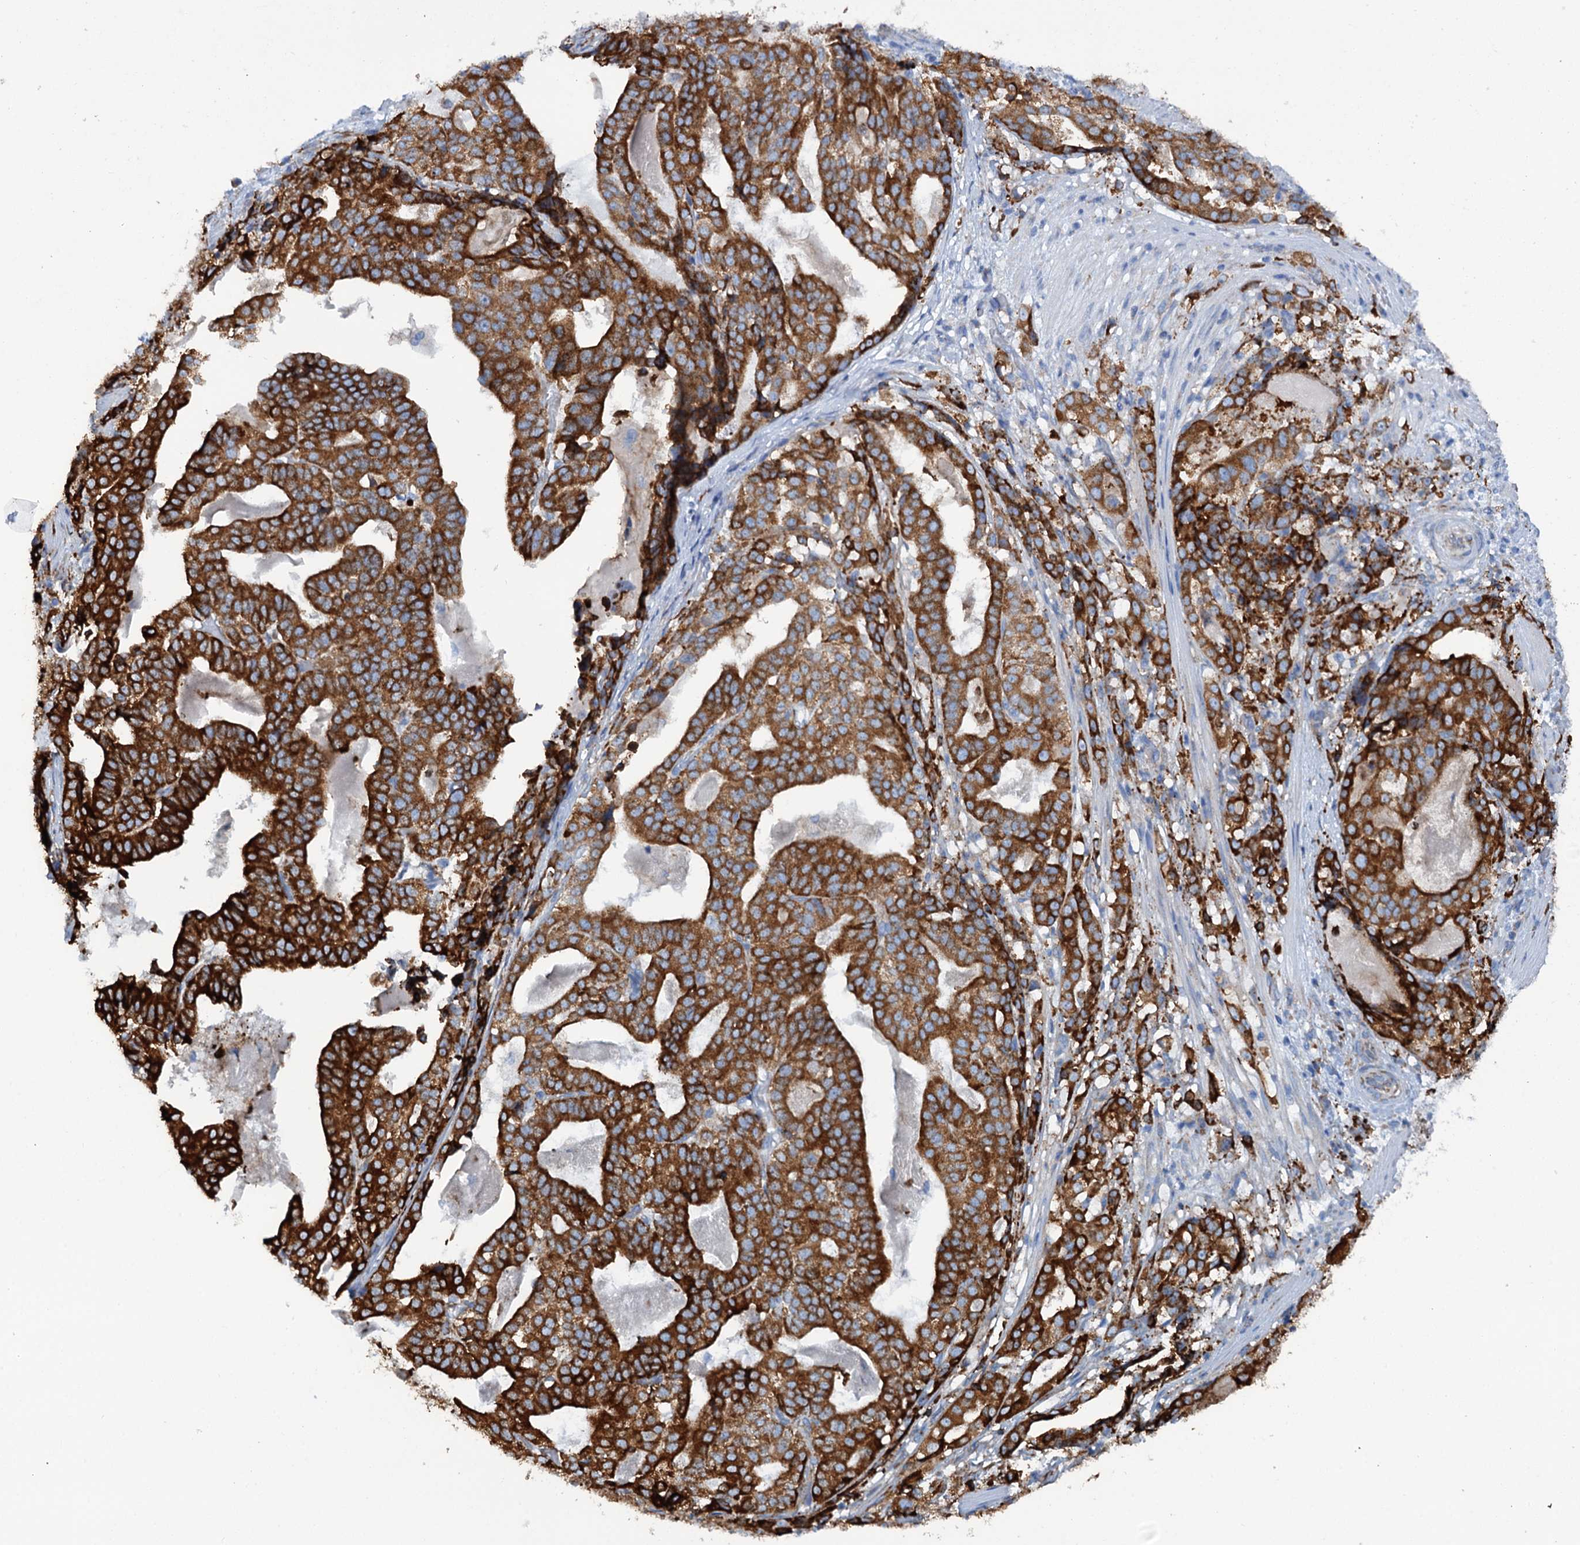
{"staining": {"intensity": "strong", "quantity": ">75%", "location": "cytoplasmic/membranous"}, "tissue": "stomach cancer", "cell_type": "Tumor cells", "image_type": "cancer", "snomed": [{"axis": "morphology", "description": "Adenocarcinoma, NOS"}, {"axis": "topography", "description": "Stomach"}], "caption": "Stomach cancer tissue exhibits strong cytoplasmic/membranous staining in about >75% of tumor cells The protein of interest is shown in brown color, while the nuclei are stained blue.", "gene": "SHE", "patient": {"sex": "male", "age": 48}}